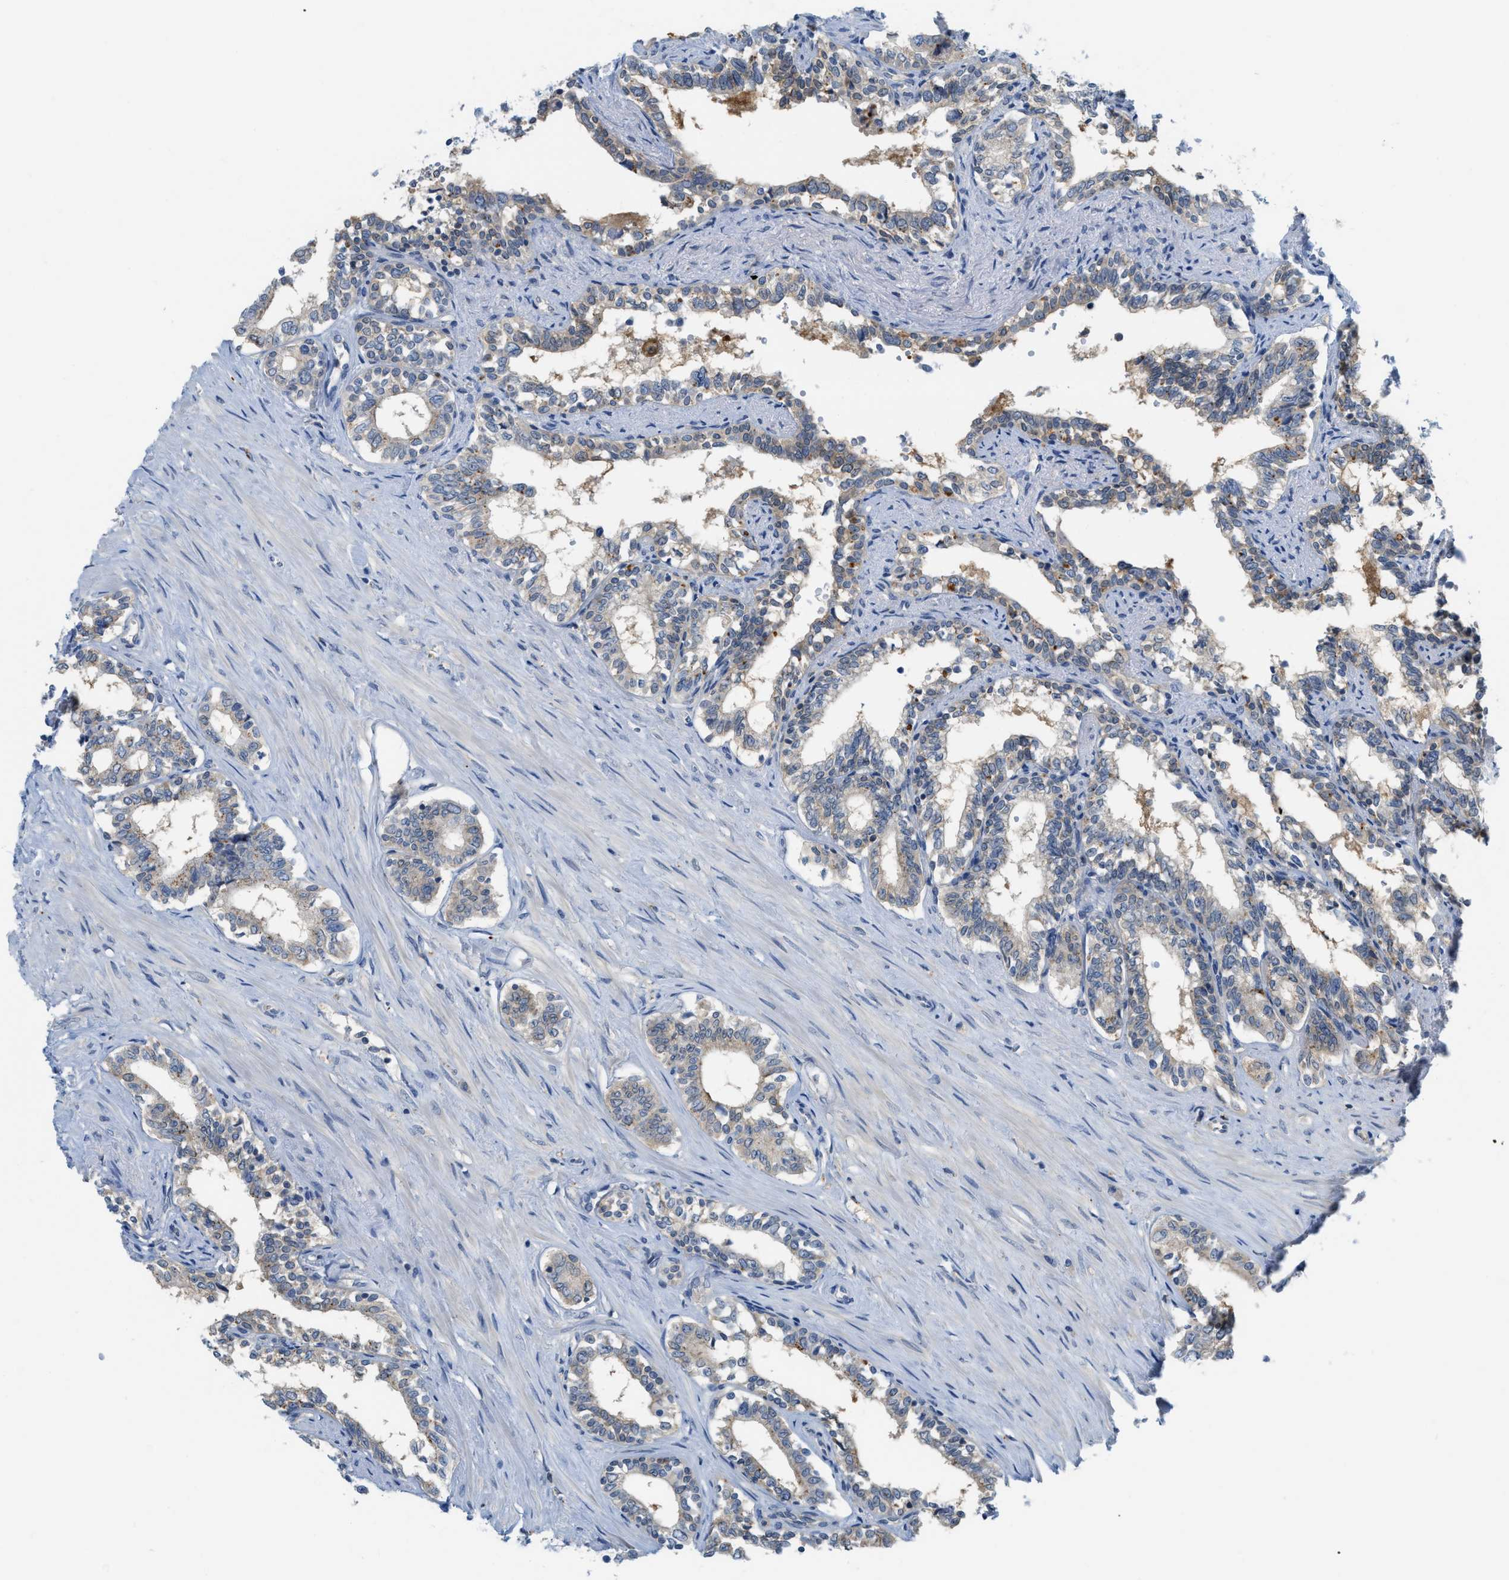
{"staining": {"intensity": "weak", "quantity": "25%-75%", "location": "cytoplasmic/membranous"}, "tissue": "seminal vesicle", "cell_type": "Glandular cells", "image_type": "normal", "snomed": [{"axis": "morphology", "description": "Normal tissue, NOS"}, {"axis": "morphology", "description": "Adenocarcinoma, High grade"}, {"axis": "topography", "description": "Prostate"}, {"axis": "topography", "description": "Seminal veicle"}], "caption": "Weak cytoplasmic/membranous staining for a protein is identified in about 25%-75% of glandular cells of unremarkable seminal vesicle using immunohistochemistry (IHC).", "gene": "CSTB", "patient": {"sex": "male", "age": 55}}